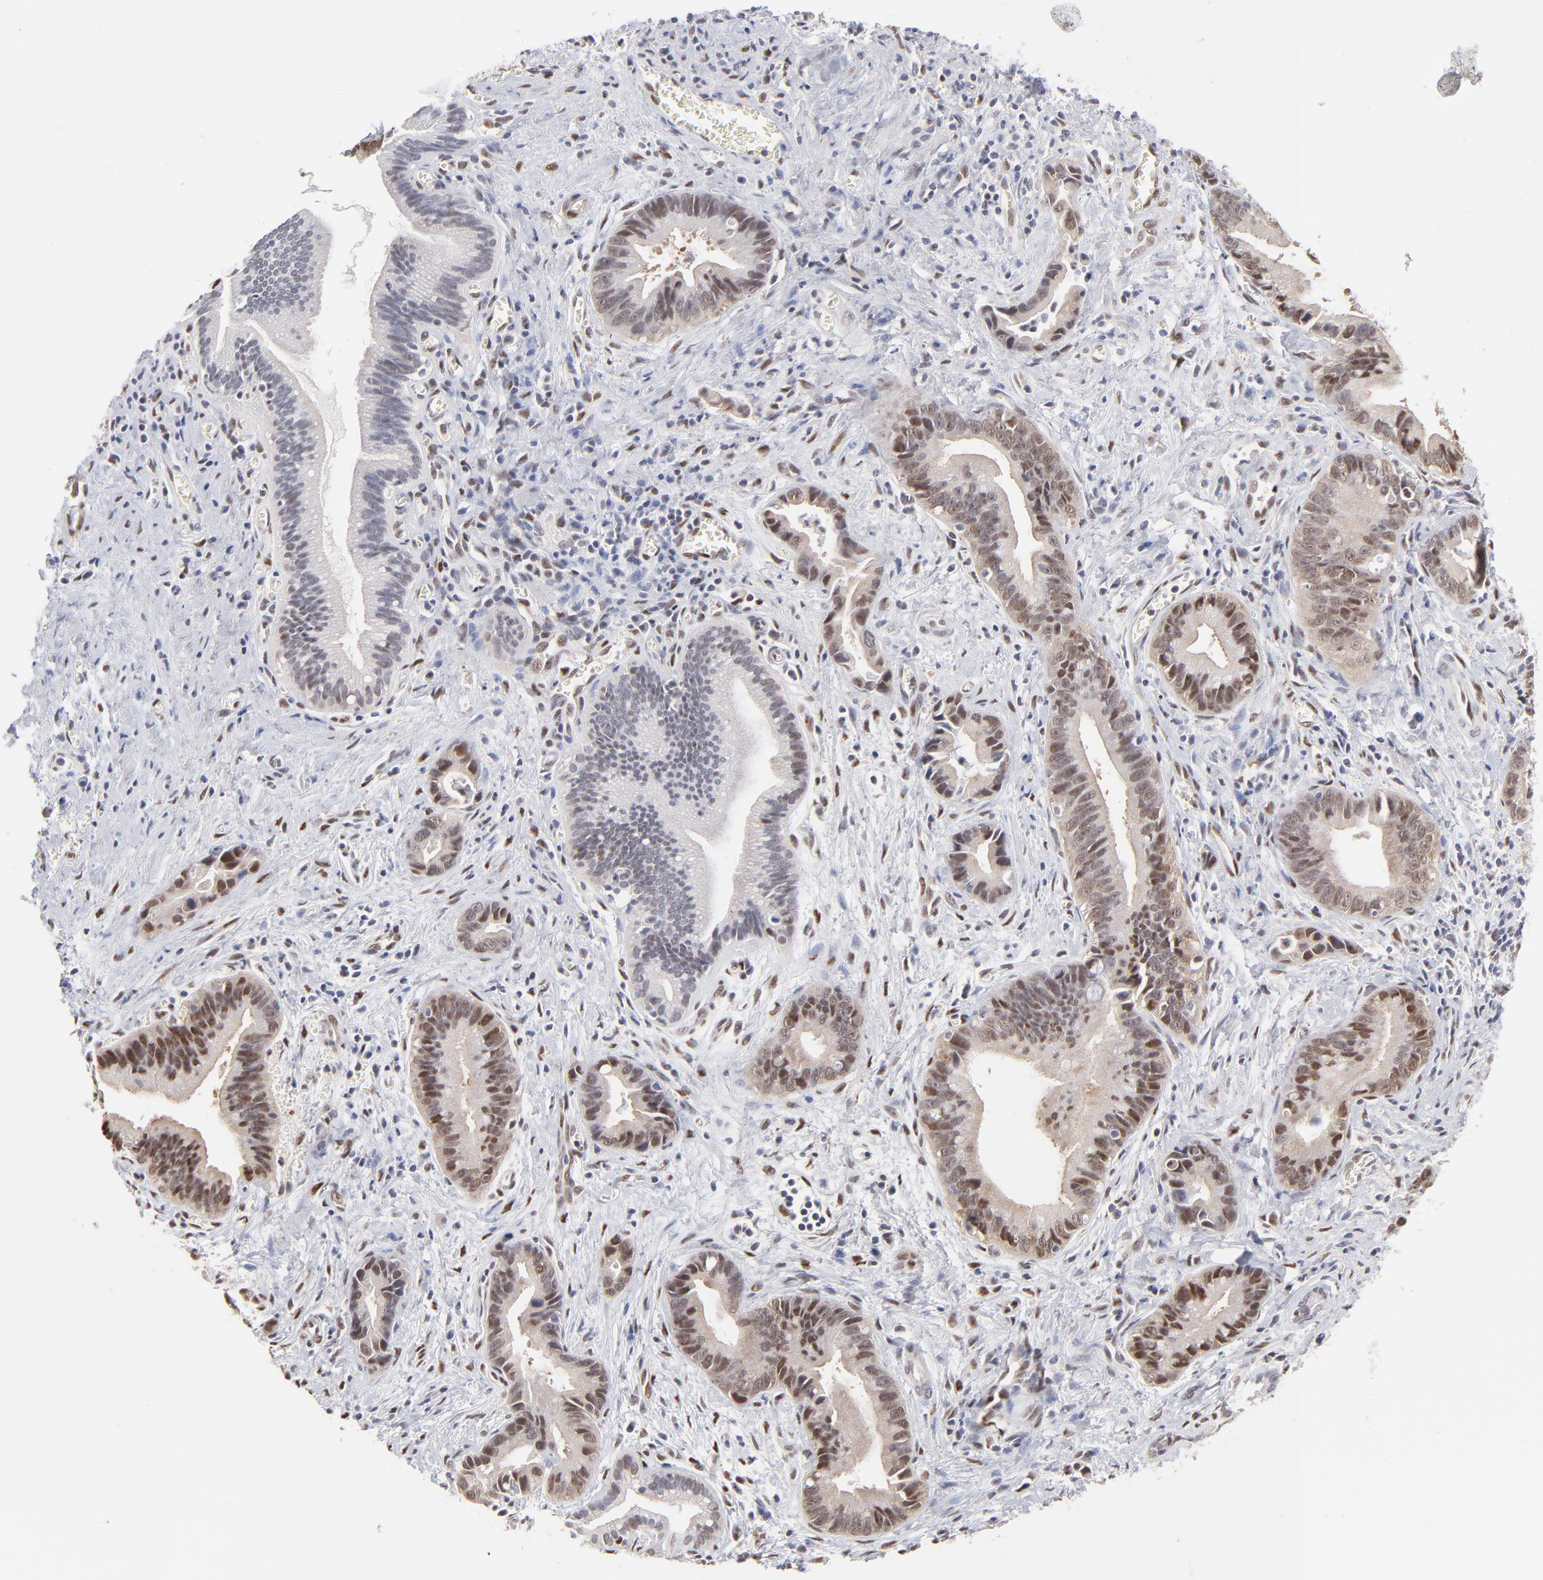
{"staining": {"intensity": "strong", "quantity": ">75%", "location": "nuclear"}, "tissue": "liver cancer", "cell_type": "Tumor cells", "image_type": "cancer", "snomed": [{"axis": "morphology", "description": "Cholangiocarcinoma"}, {"axis": "topography", "description": "Liver"}], "caption": "Liver cancer (cholangiocarcinoma) tissue displays strong nuclear positivity in about >75% of tumor cells", "gene": "STAT3", "patient": {"sex": "female", "age": 55}}